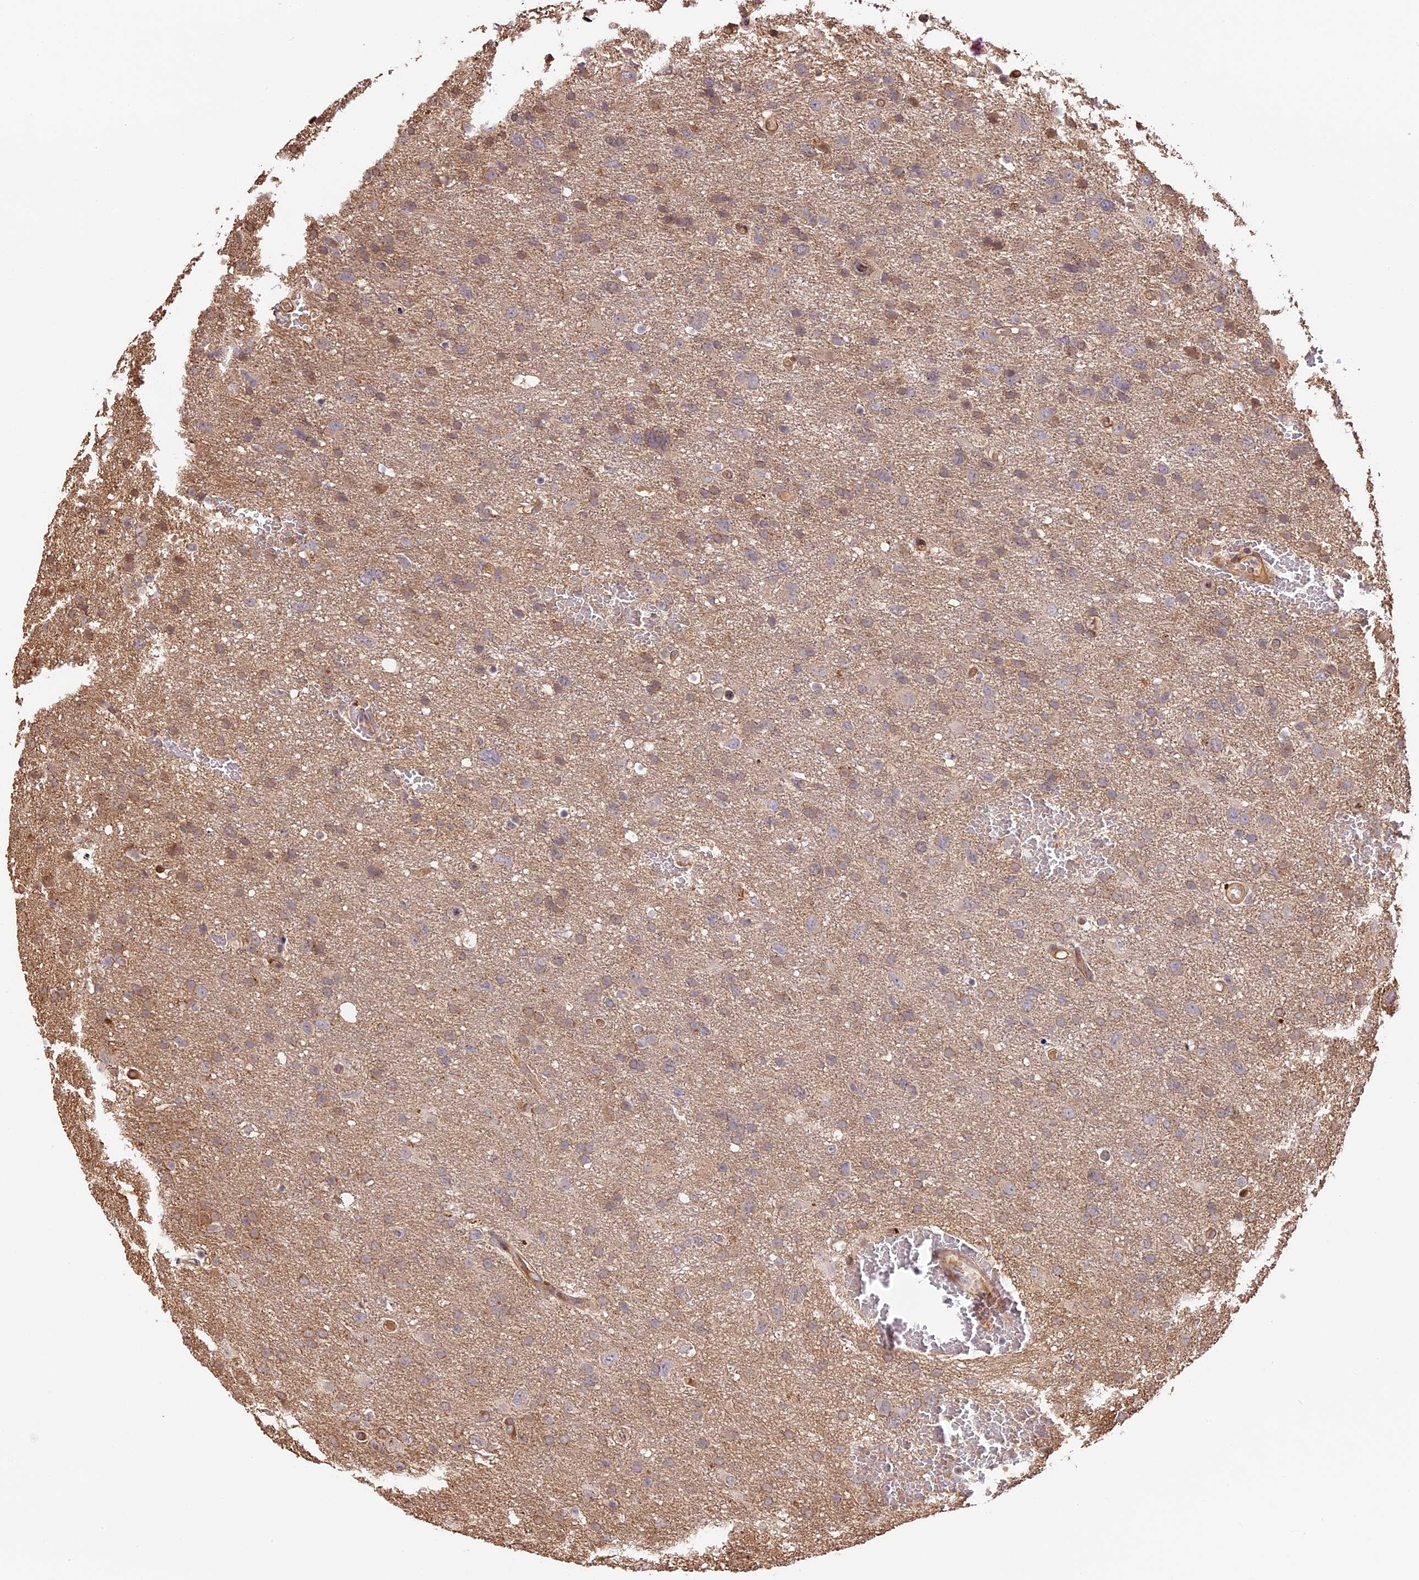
{"staining": {"intensity": "weak", "quantity": "<25%", "location": "cytoplasmic/membranous"}, "tissue": "glioma", "cell_type": "Tumor cells", "image_type": "cancer", "snomed": [{"axis": "morphology", "description": "Glioma, malignant, High grade"}, {"axis": "topography", "description": "Brain"}], "caption": "A histopathology image of glioma stained for a protein shows no brown staining in tumor cells. Brightfield microscopy of immunohistochemistry stained with DAB (3,3'-diaminobenzidine) (brown) and hematoxylin (blue), captured at high magnification.", "gene": "PPP1R37", "patient": {"sex": "male", "age": 61}}